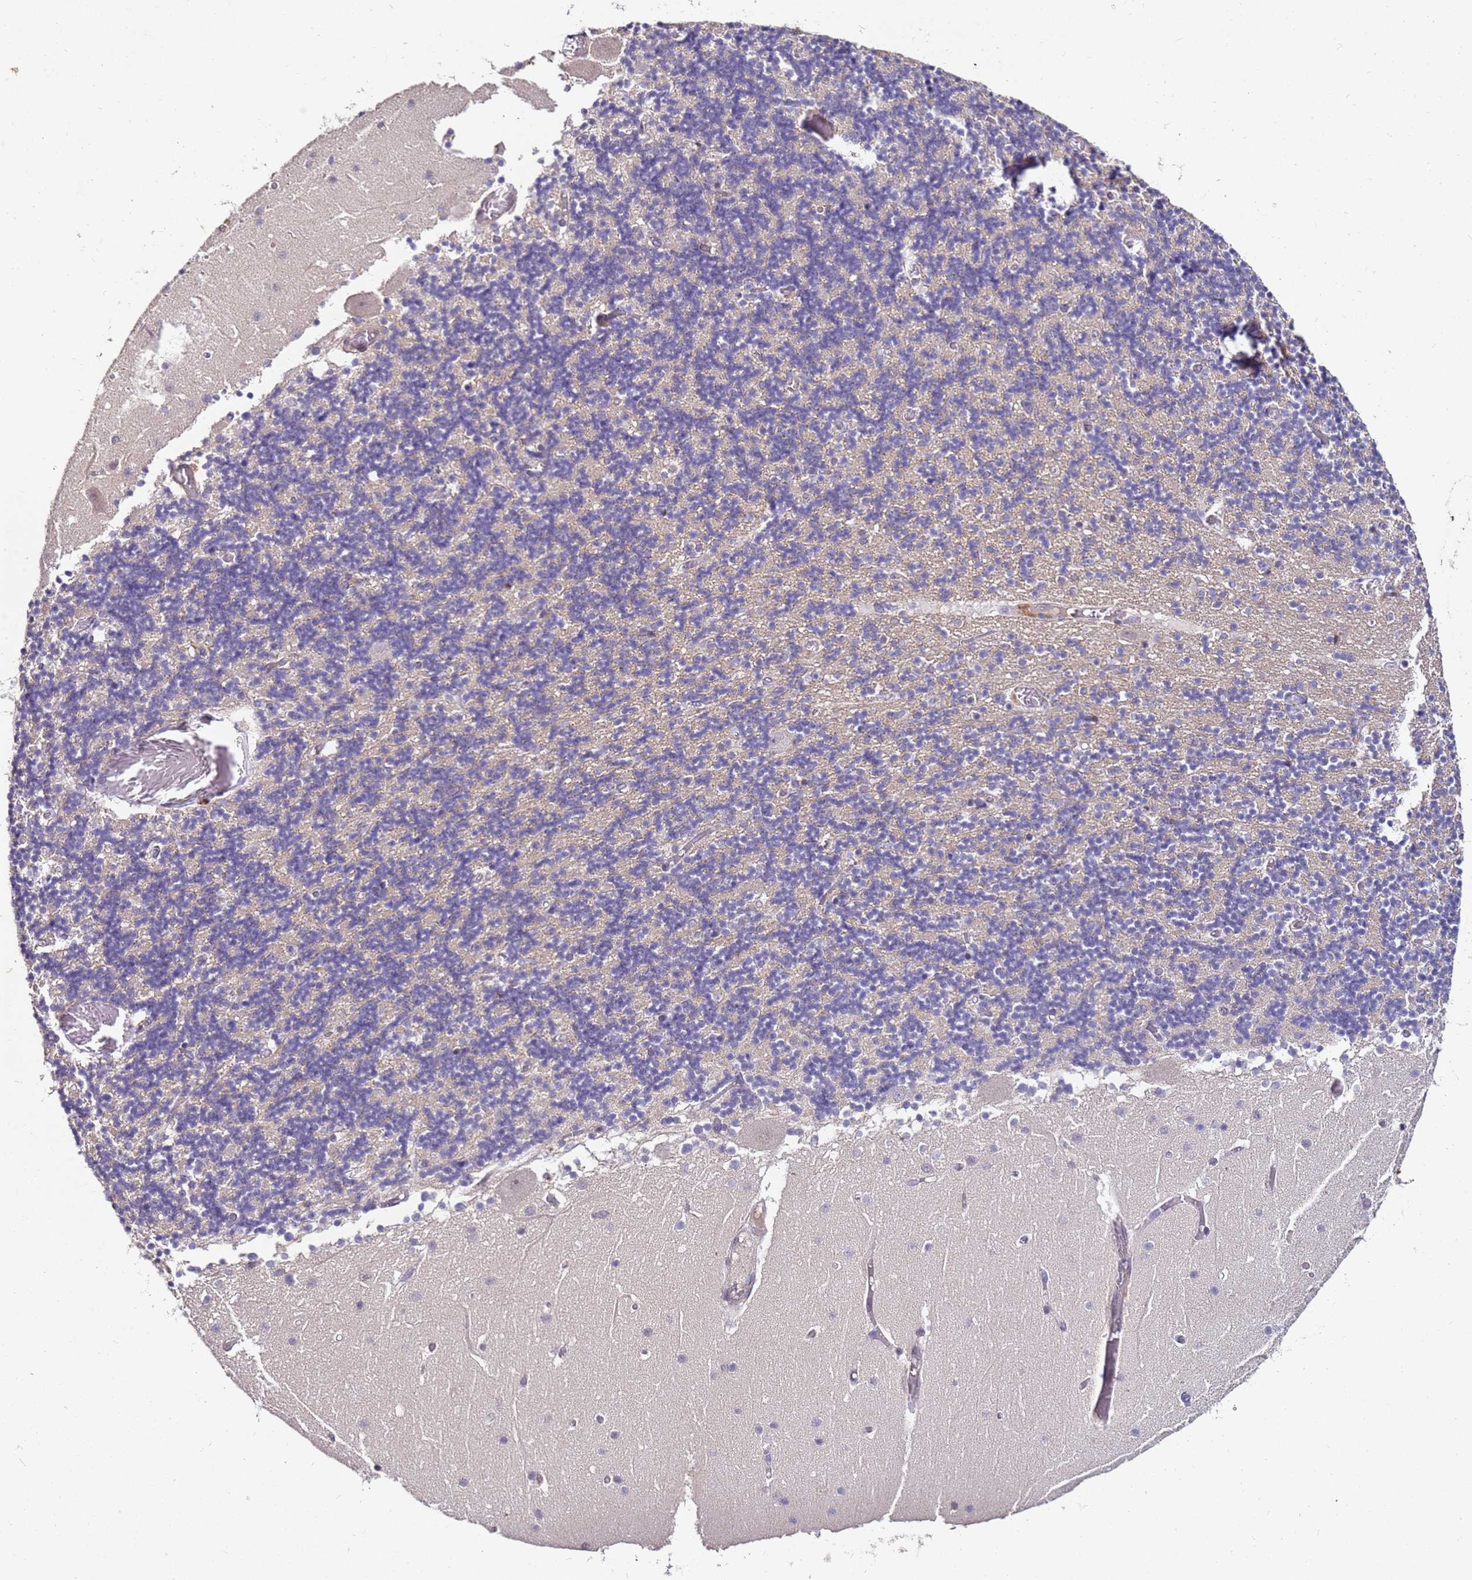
{"staining": {"intensity": "moderate", "quantity": "25%-75%", "location": "cytoplasmic/membranous"}, "tissue": "cerebellum", "cell_type": "Cells in granular layer", "image_type": "normal", "snomed": [{"axis": "morphology", "description": "Normal tissue, NOS"}, {"axis": "topography", "description": "Cerebellum"}], "caption": "The micrograph shows a brown stain indicating the presence of a protein in the cytoplasmic/membranous of cells in granular layer in cerebellum.", "gene": "ANKRD17", "patient": {"sex": "female", "age": 28}}